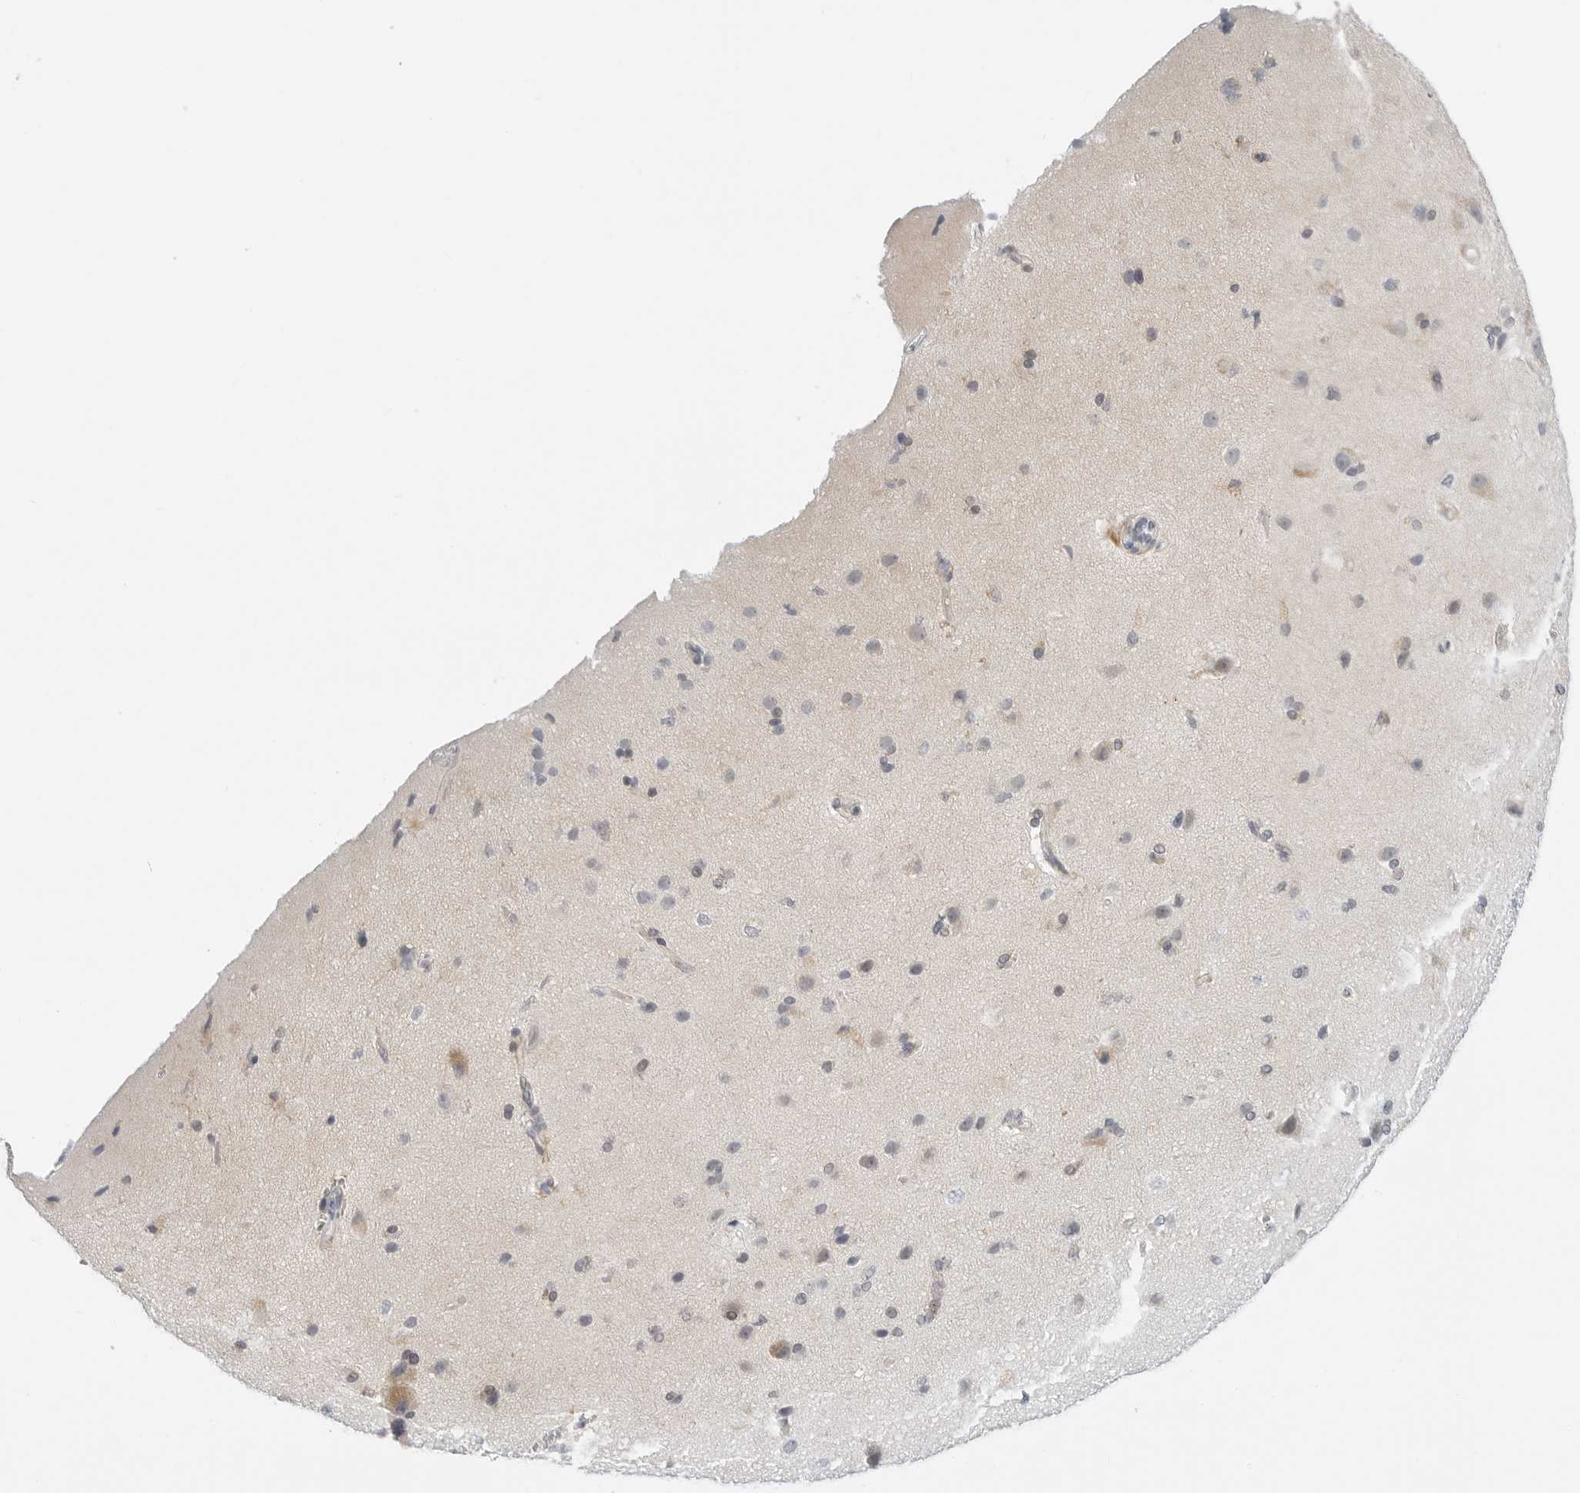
{"staining": {"intensity": "negative", "quantity": "none", "location": "none"}, "tissue": "cerebral cortex", "cell_type": "Endothelial cells", "image_type": "normal", "snomed": [{"axis": "morphology", "description": "Normal tissue, NOS"}, {"axis": "topography", "description": "Cerebral cortex"}], "caption": "Endothelial cells show no significant protein positivity in normal cerebral cortex. The staining is performed using DAB (3,3'-diaminobenzidine) brown chromogen with nuclei counter-stained in using hematoxylin.", "gene": "TSEN2", "patient": {"sex": "male", "age": 62}}